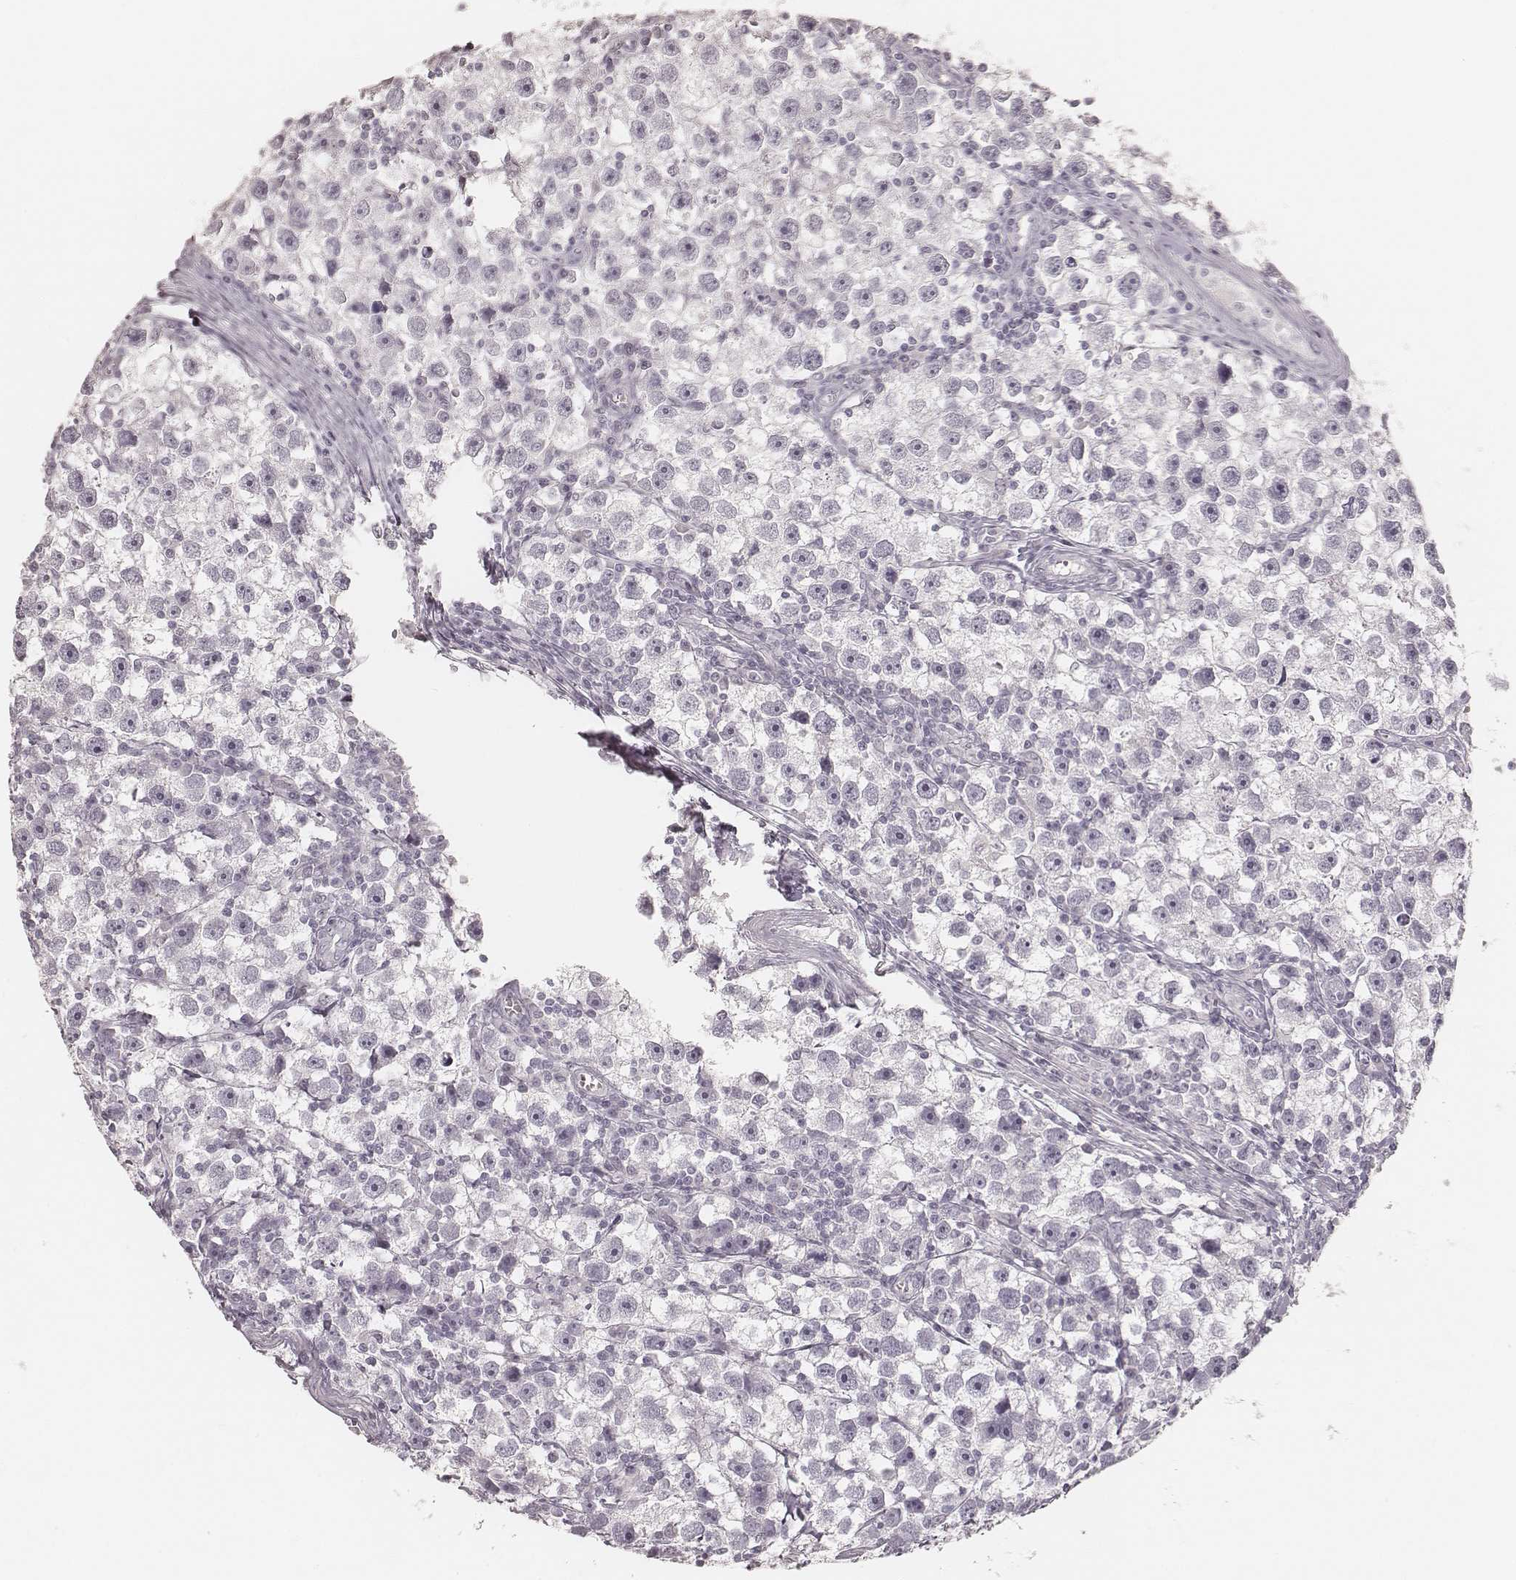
{"staining": {"intensity": "negative", "quantity": "none", "location": "none"}, "tissue": "testis cancer", "cell_type": "Tumor cells", "image_type": "cancer", "snomed": [{"axis": "morphology", "description": "Seminoma, NOS"}, {"axis": "topography", "description": "Testis"}], "caption": "DAB (3,3'-diaminobenzidine) immunohistochemical staining of human testis seminoma displays no significant staining in tumor cells.", "gene": "KRT26", "patient": {"sex": "male", "age": 30}}